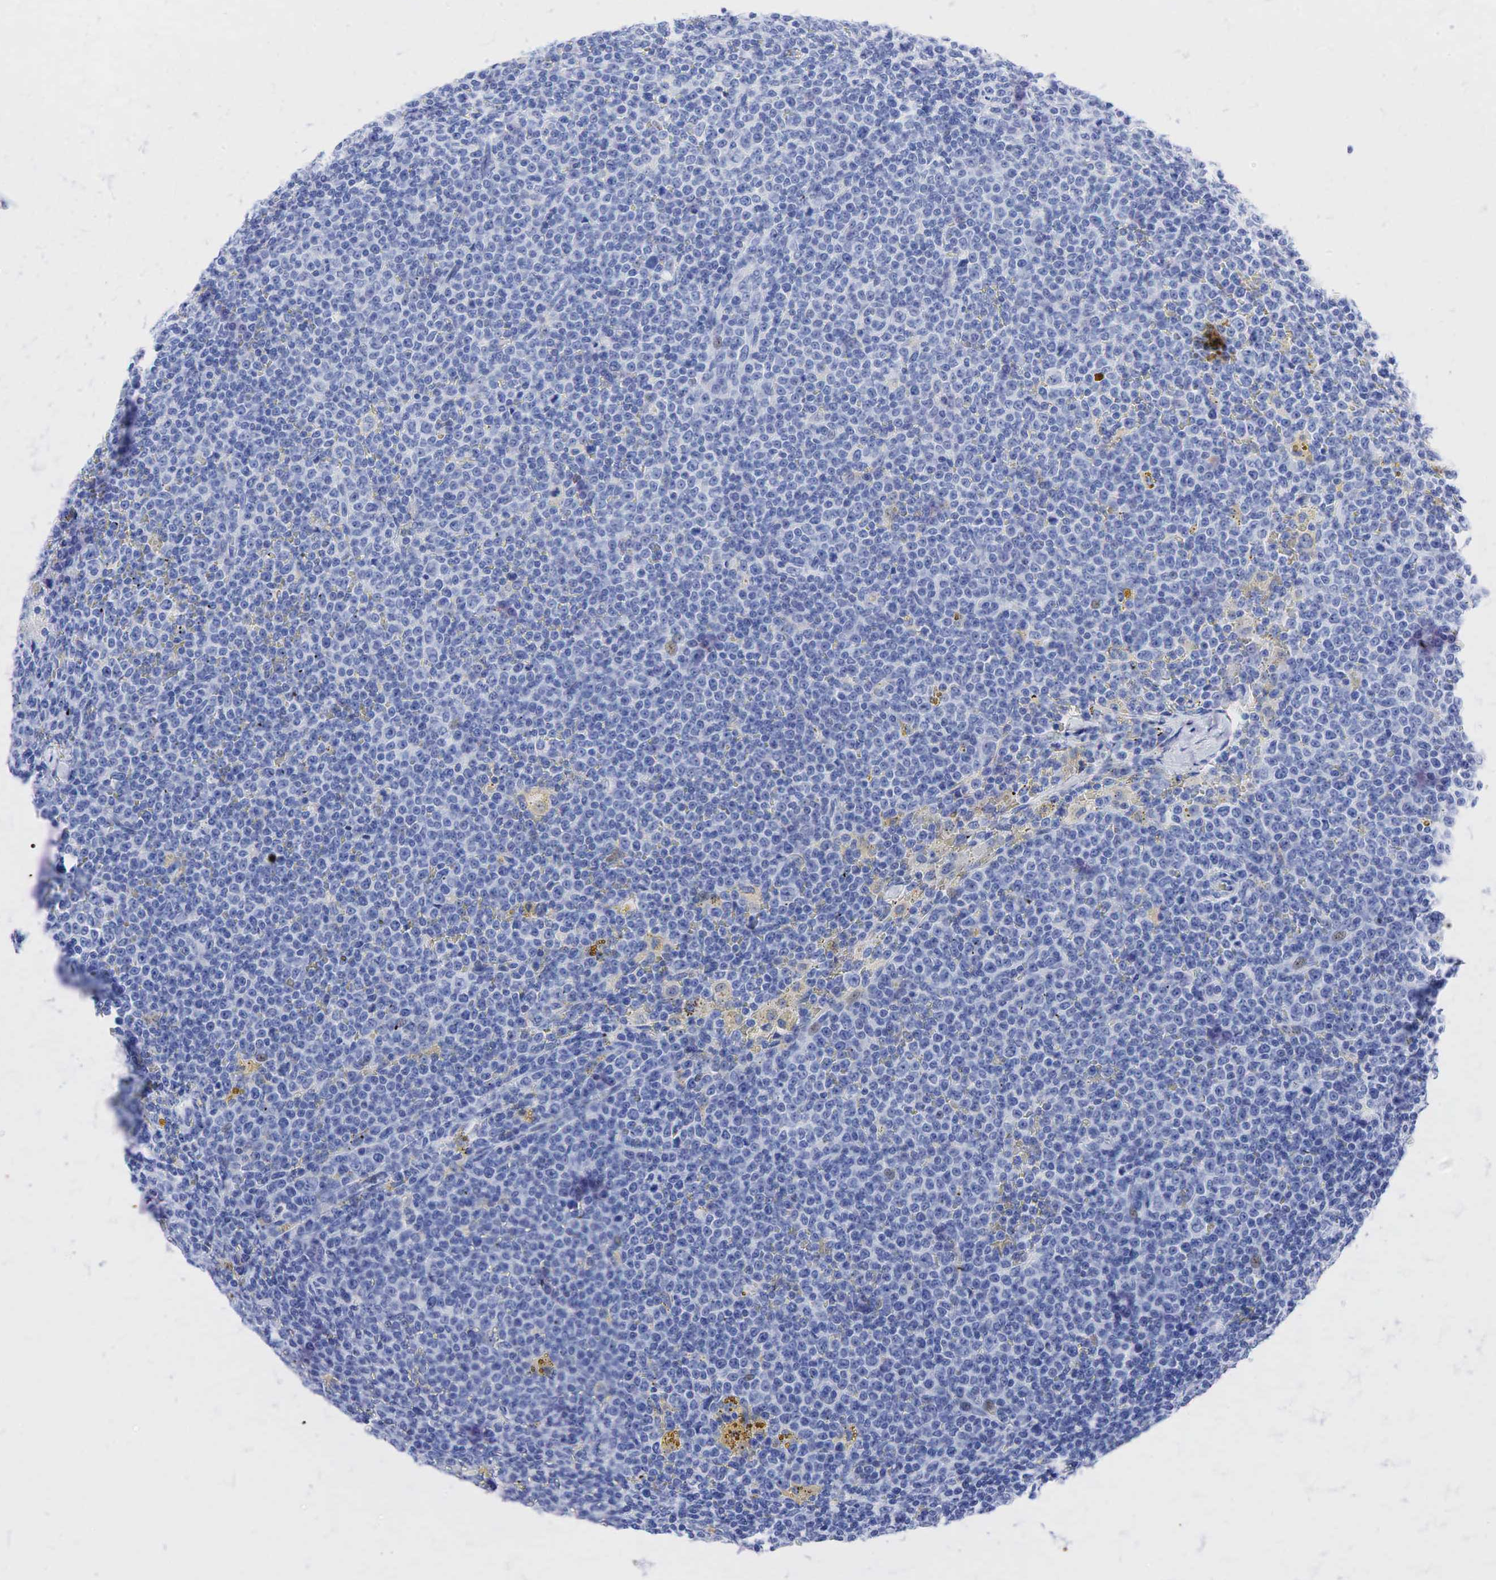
{"staining": {"intensity": "negative", "quantity": "none", "location": "none"}, "tissue": "lymphoma", "cell_type": "Tumor cells", "image_type": "cancer", "snomed": [{"axis": "morphology", "description": "Malignant lymphoma, non-Hodgkin's type, Low grade"}, {"axis": "topography", "description": "Lymph node"}], "caption": "Tumor cells are negative for protein expression in human lymphoma. (Brightfield microscopy of DAB immunohistochemistry (IHC) at high magnification).", "gene": "INHA", "patient": {"sex": "male", "age": 50}}